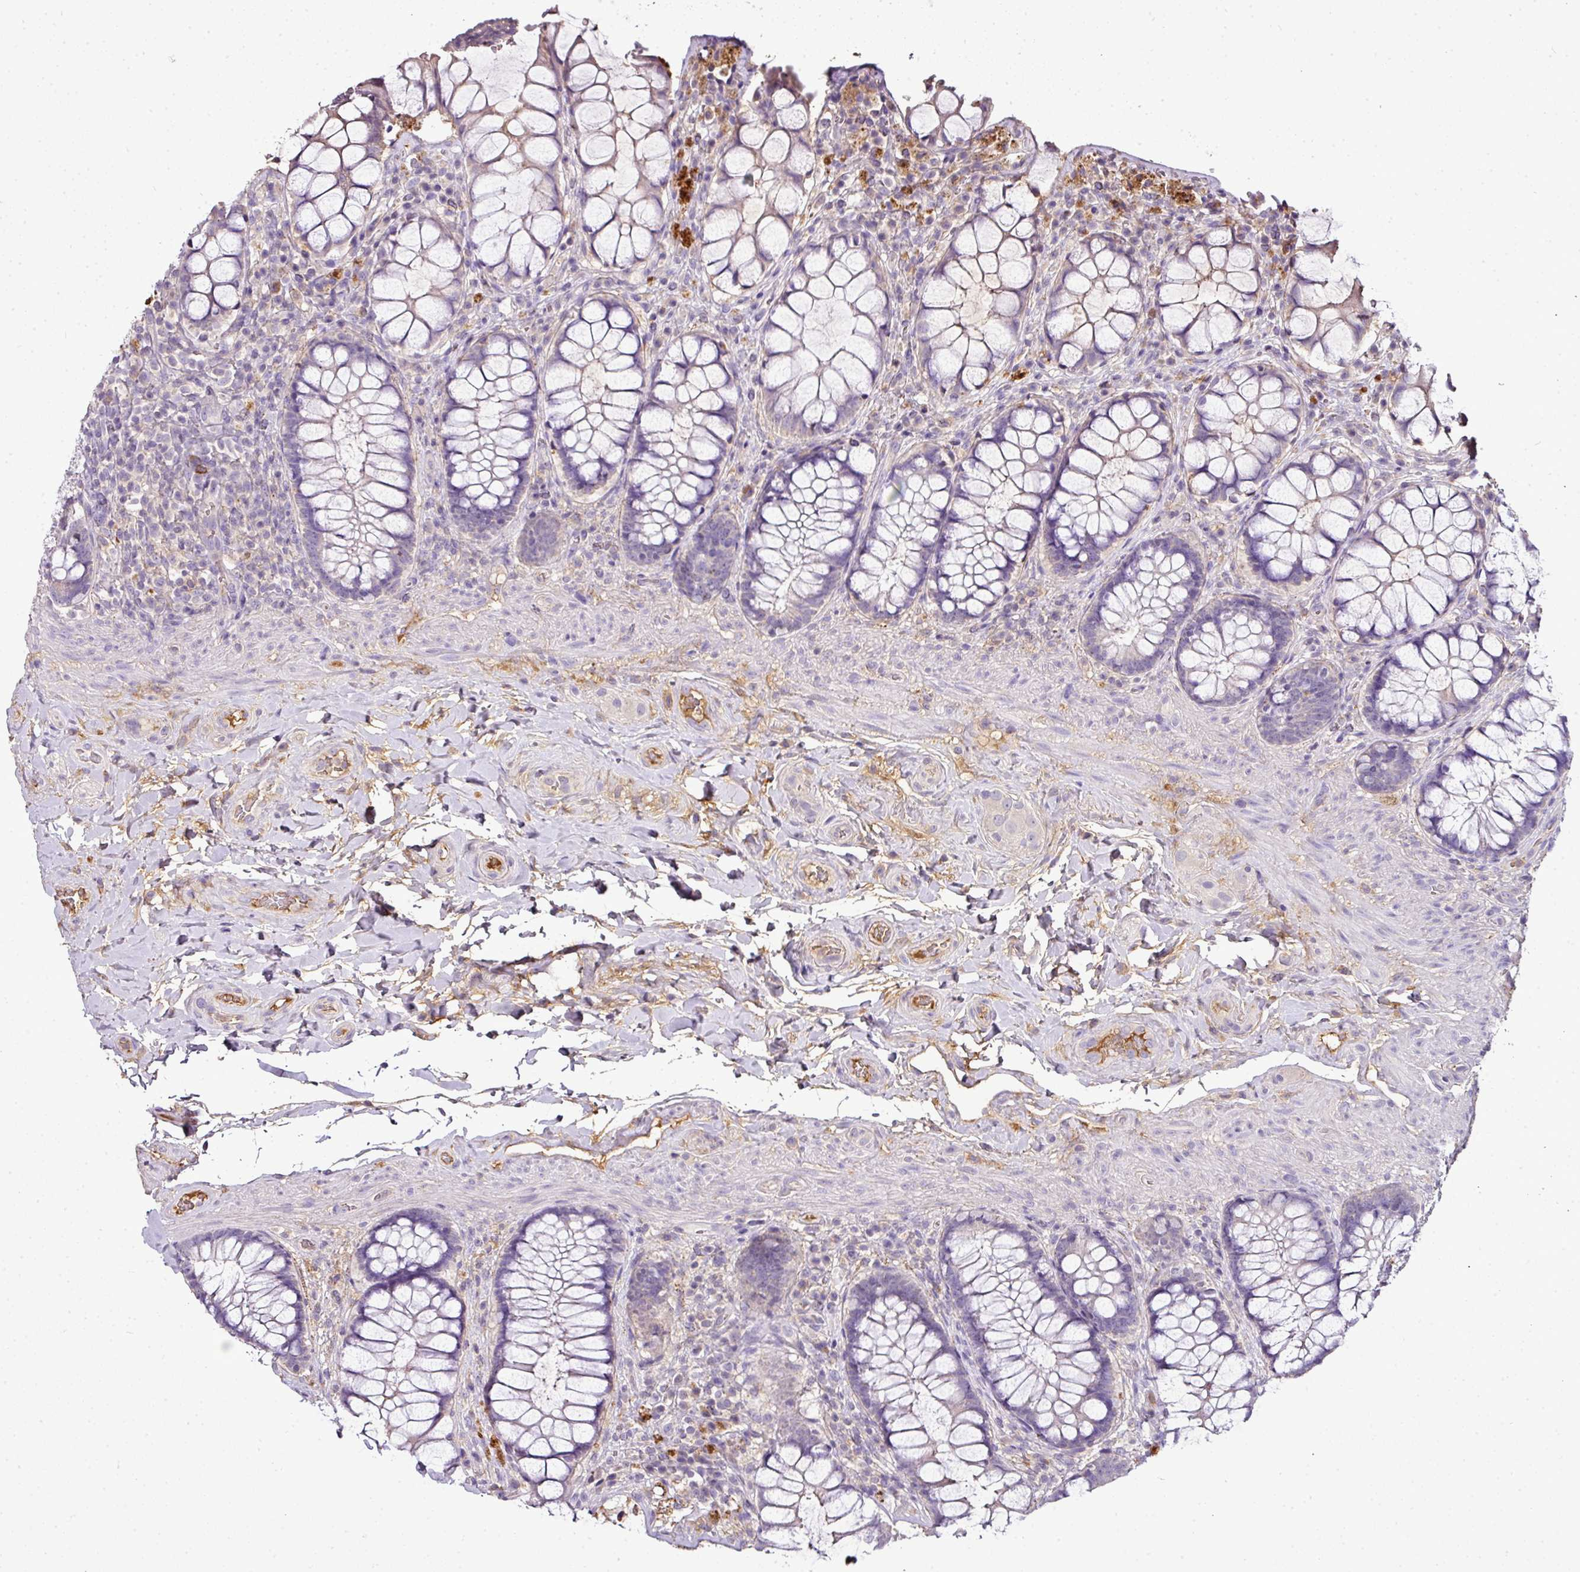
{"staining": {"intensity": "negative", "quantity": "none", "location": "none"}, "tissue": "rectum", "cell_type": "Glandular cells", "image_type": "normal", "snomed": [{"axis": "morphology", "description": "Normal tissue, NOS"}, {"axis": "topography", "description": "Rectum"}], "caption": "The micrograph shows no significant positivity in glandular cells of rectum. The staining was performed using DAB to visualize the protein expression in brown, while the nuclei were stained in blue with hematoxylin (Magnification: 20x).", "gene": "CAB39L", "patient": {"sex": "female", "age": 58}}